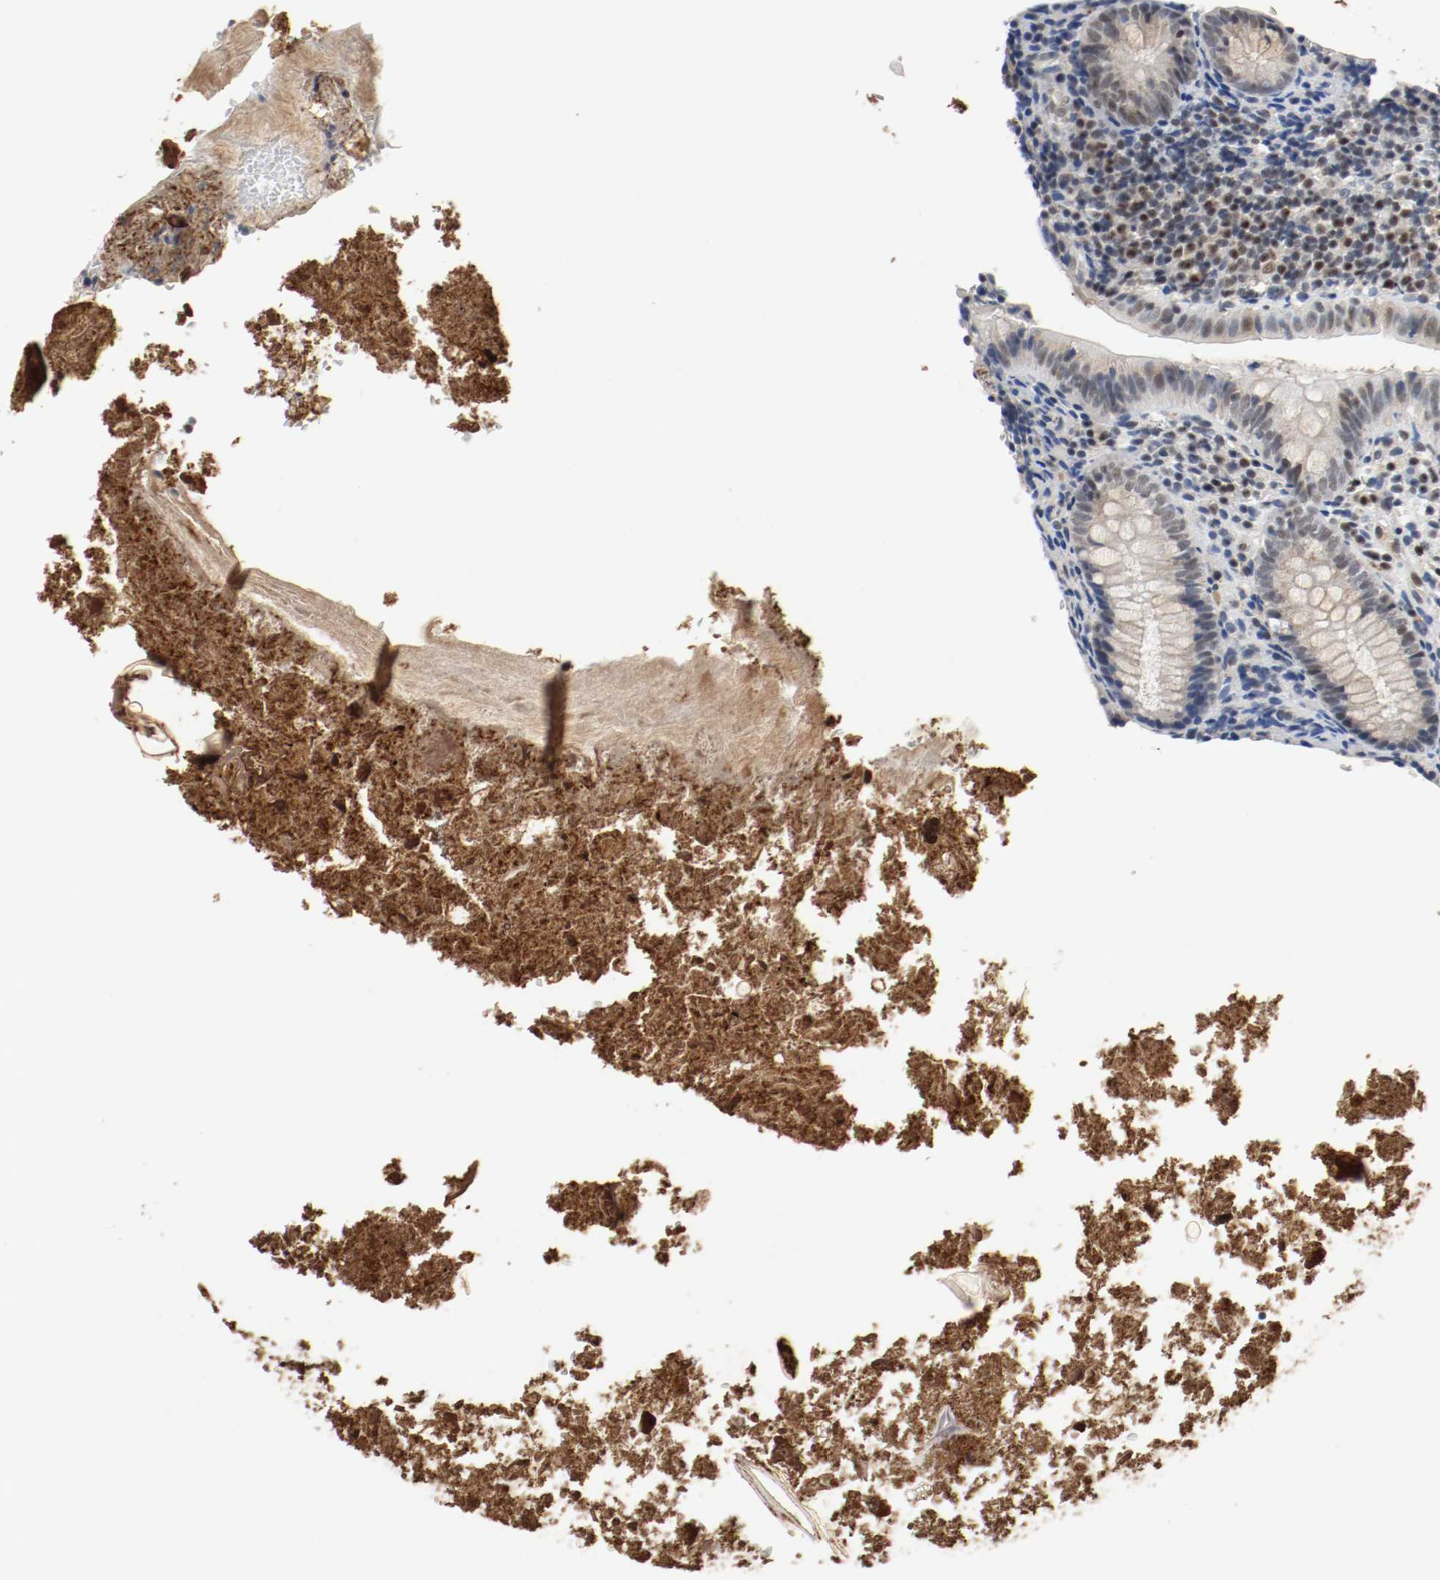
{"staining": {"intensity": "weak", "quantity": "<25%", "location": "nuclear"}, "tissue": "appendix", "cell_type": "Glandular cells", "image_type": "normal", "snomed": [{"axis": "morphology", "description": "Normal tissue, NOS"}, {"axis": "topography", "description": "Appendix"}], "caption": "Immunohistochemical staining of unremarkable appendix demonstrates no significant positivity in glandular cells.", "gene": "ASH1L", "patient": {"sex": "female", "age": 10}}